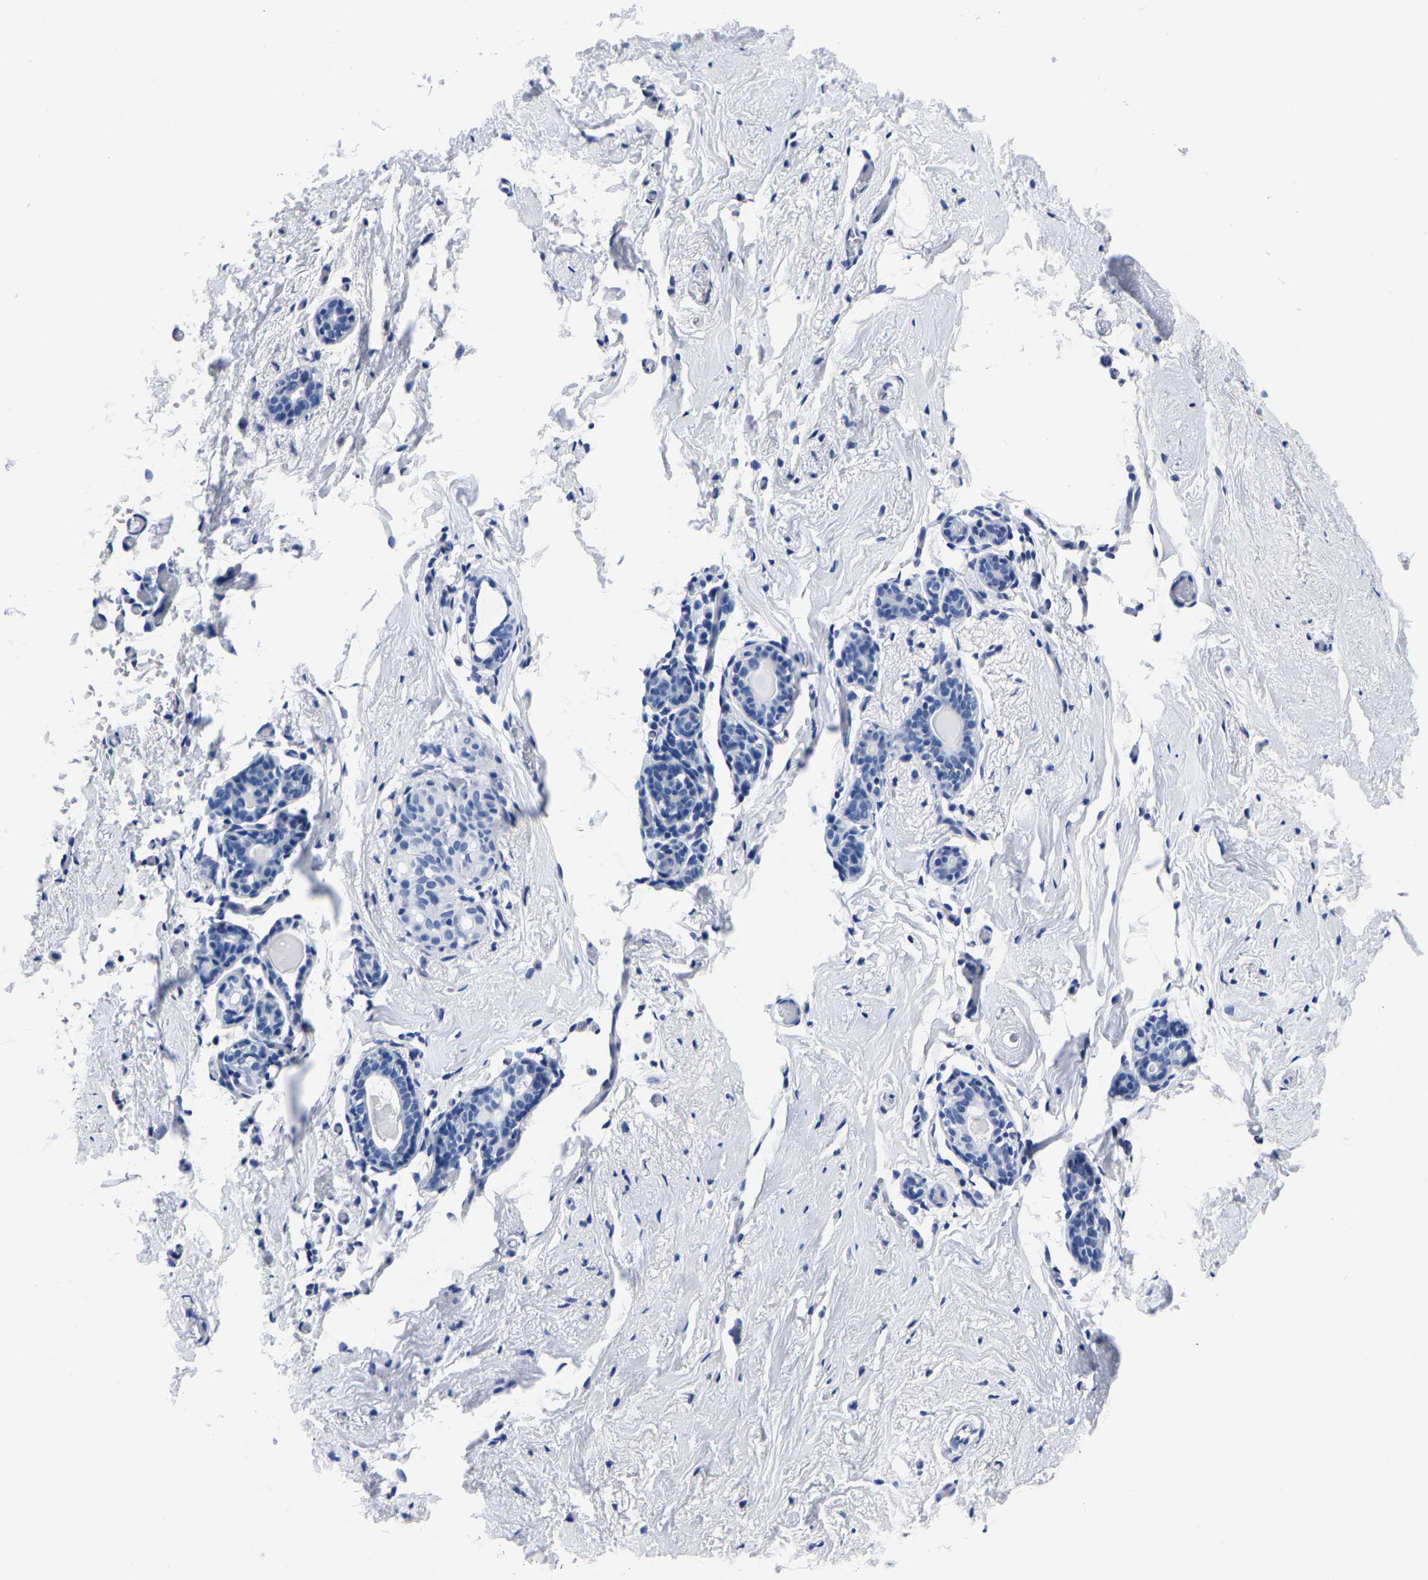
{"staining": {"intensity": "negative", "quantity": "none", "location": "none"}, "tissue": "breast", "cell_type": "Adipocytes", "image_type": "normal", "snomed": [{"axis": "morphology", "description": "Normal tissue, NOS"}, {"axis": "topography", "description": "Breast"}], "caption": "Micrograph shows no protein staining in adipocytes of unremarkable breast.", "gene": "IMPG2", "patient": {"sex": "female", "age": 62}}